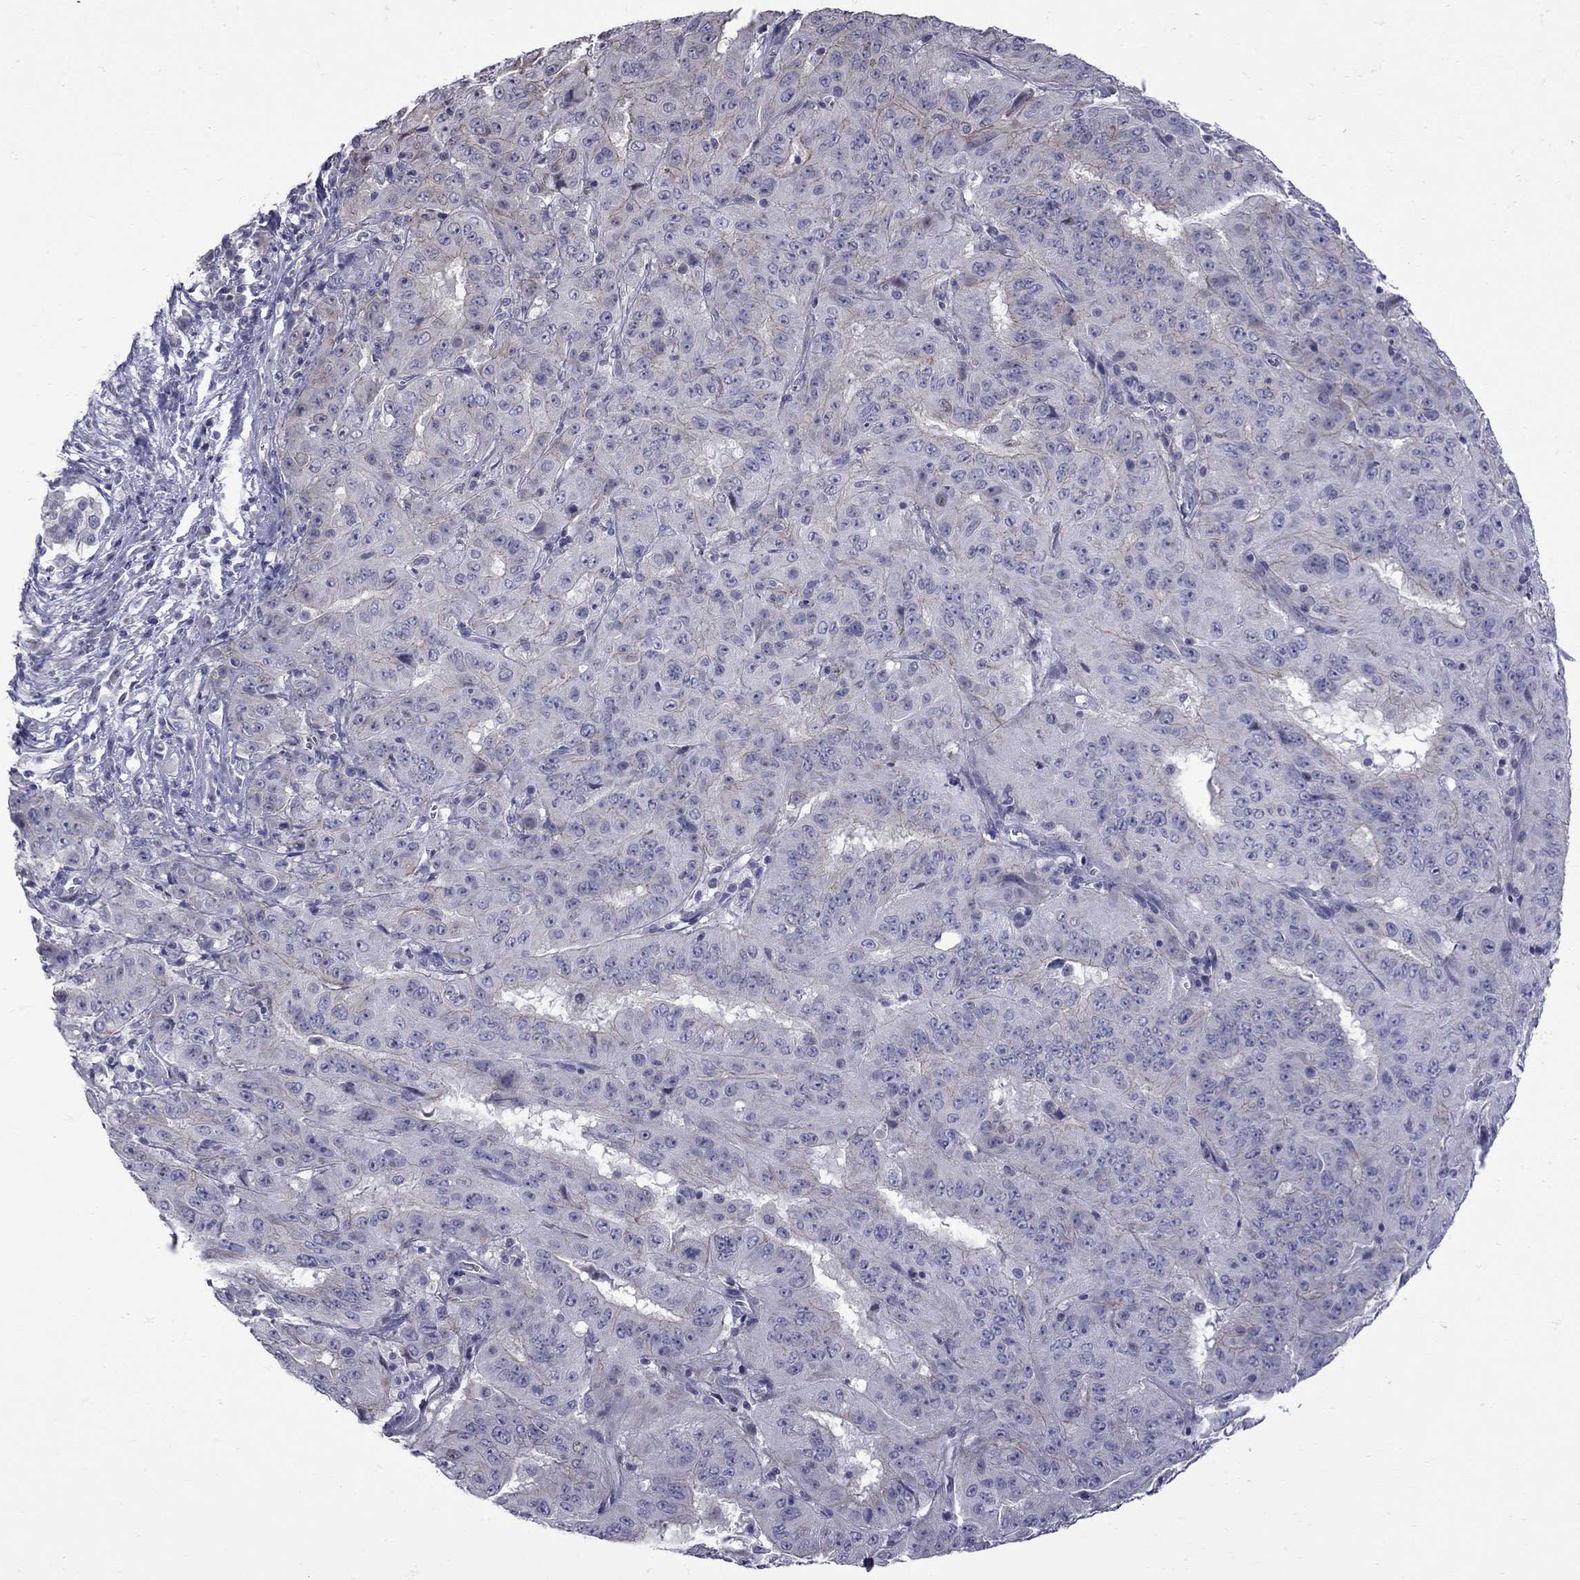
{"staining": {"intensity": "negative", "quantity": "none", "location": "none"}, "tissue": "pancreatic cancer", "cell_type": "Tumor cells", "image_type": "cancer", "snomed": [{"axis": "morphology", "description": "Adenocarcinoma, NOS"}, {"axis": "topography", "description": "Pancreas"}], "caption": "Immunohistochemical staining of human pancreatic adenocarcinoma displays no significant positivity in tumor cells.", "gene": "NRARP", "patient": {"sex": "male", "age": 63}}